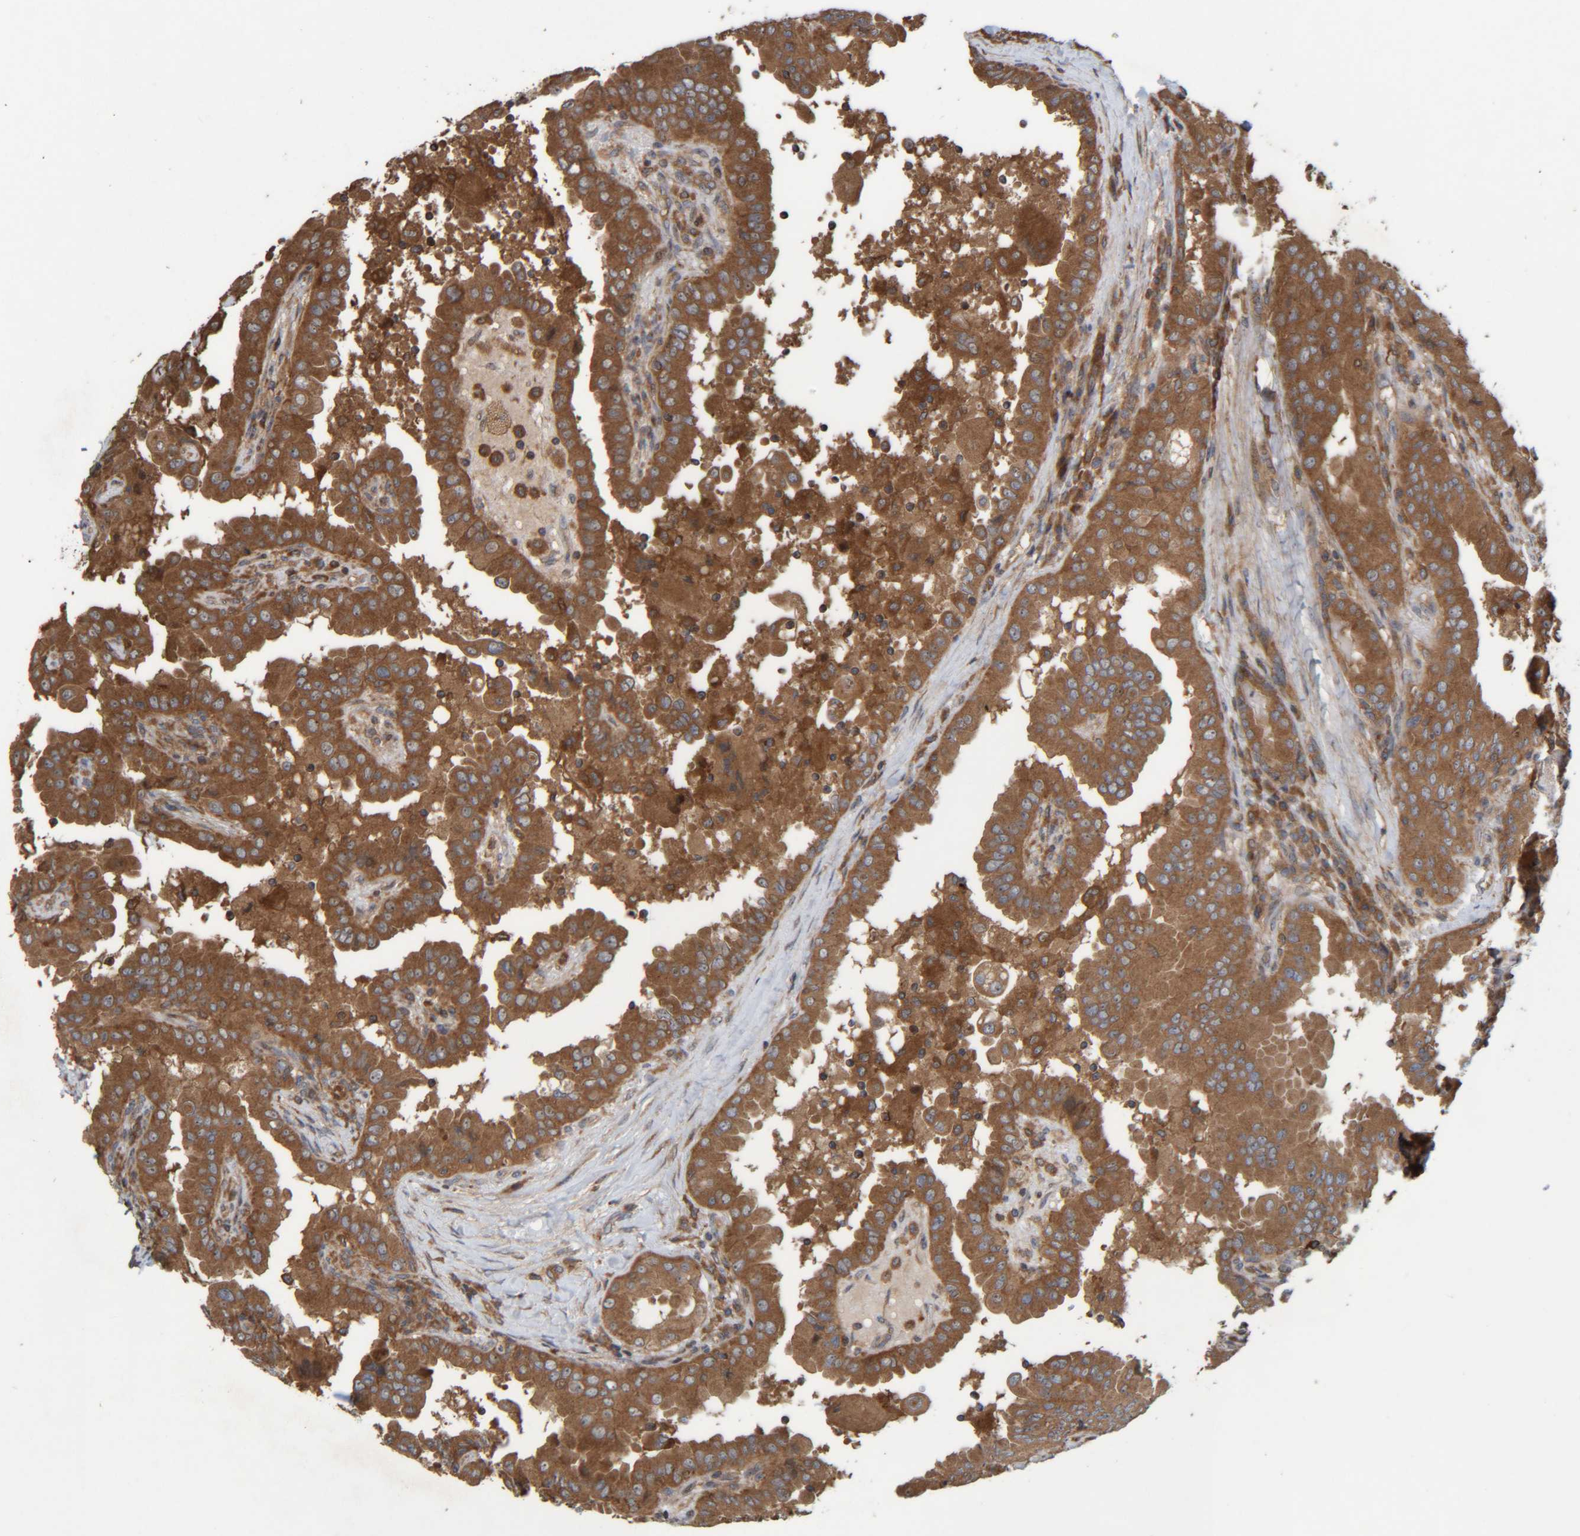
{"staining": {"intensity": "strong", "quantity": ">75%", "location": "cytoplasmic/membranous"}, "tissue": "thyroid cancer", "cell_type": "Tumor cells", "image_type": "cancer", "snomed": [{"axis": "morphology", "description": "Papillary adenocarcinoma, NOS"}, {"axis": "topography", "description": "Thyroid gland"}], "caption": "Thyroid cancer was stained to show a protein in brown. There is high levels of strong cytoplasmic/membranous positivity in approximately >75% of tumor cells.", "gene": "CCDC57", "patient": {"sex": "male", "age": 33}}